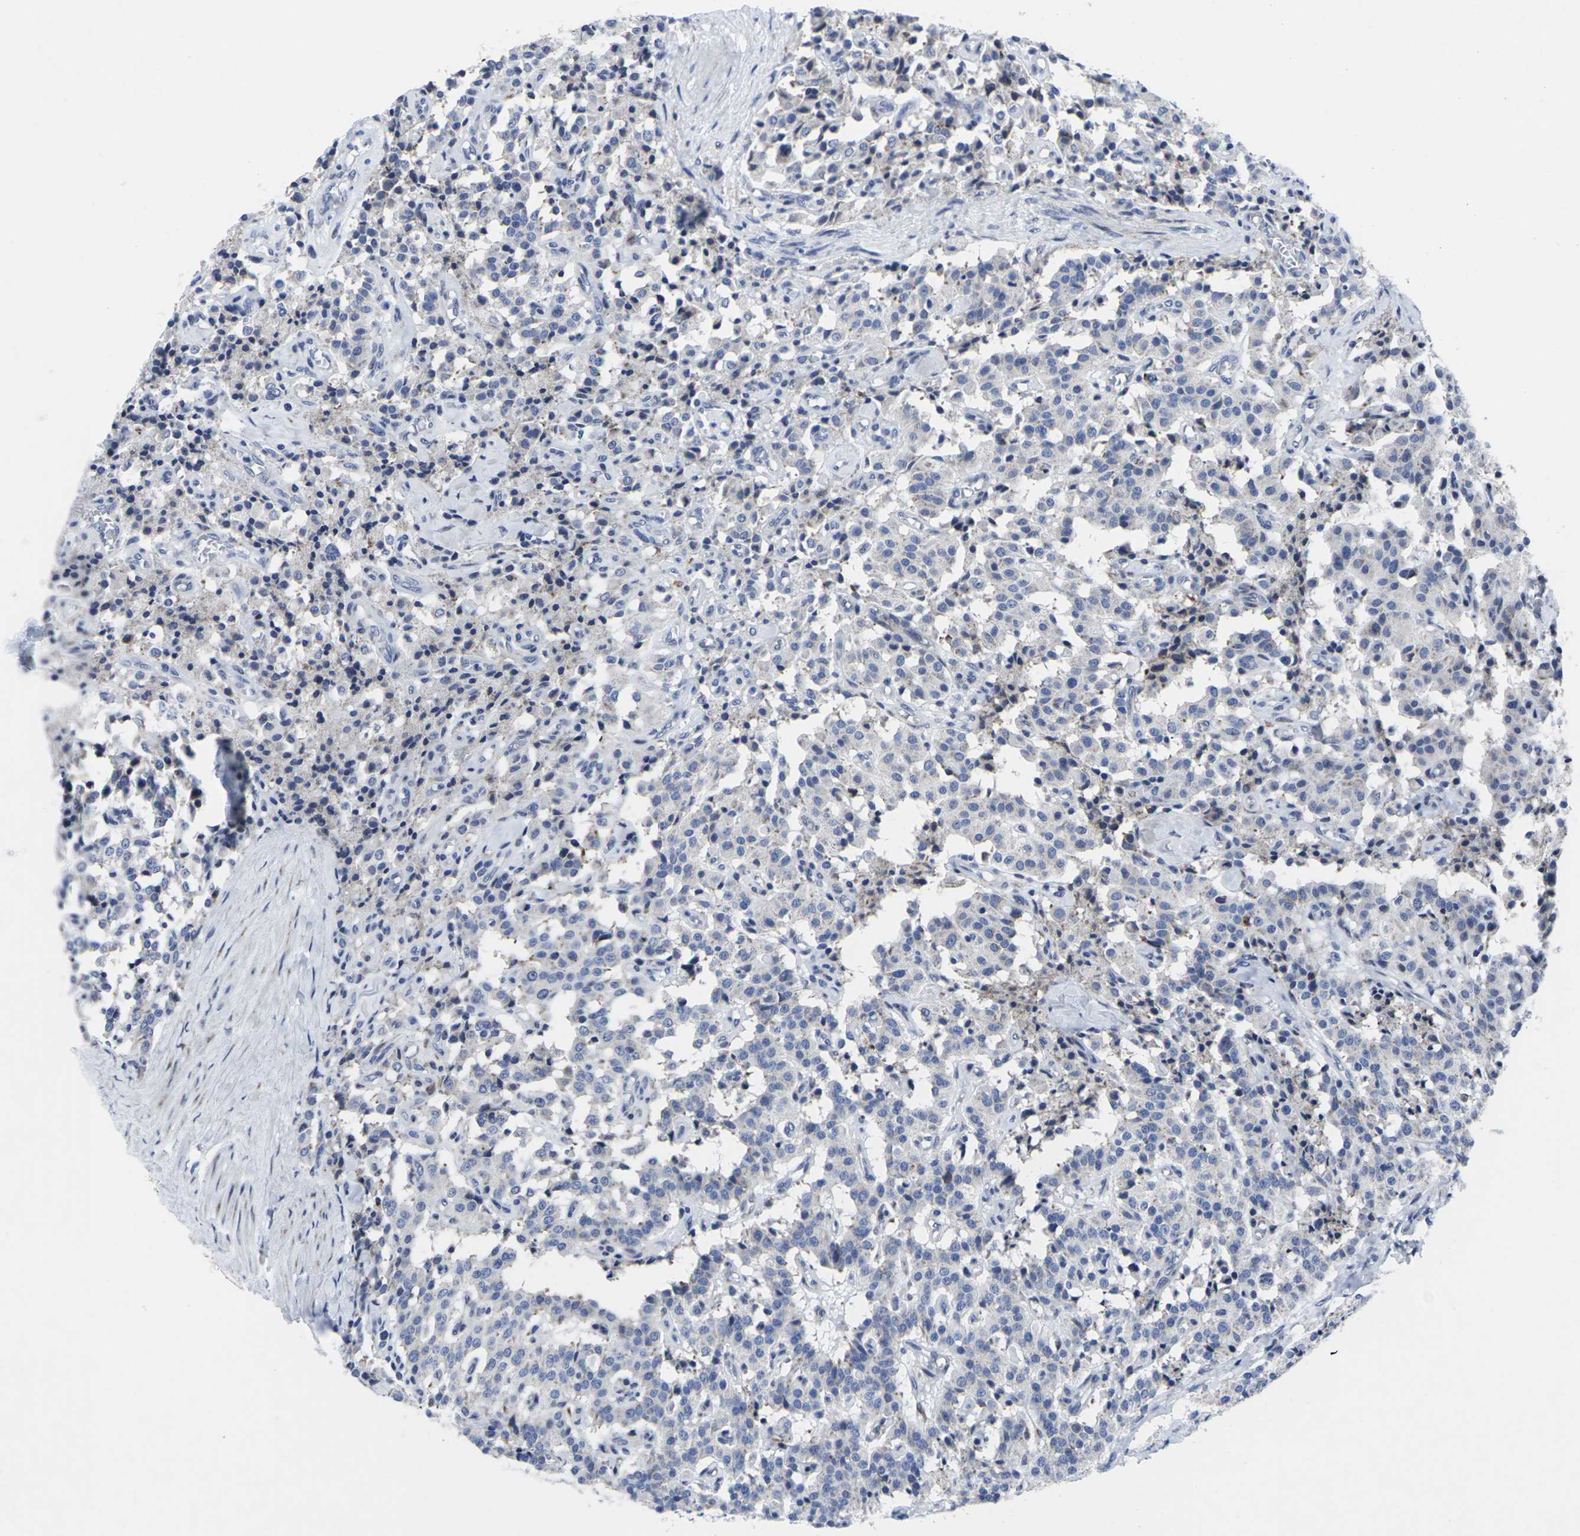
{"staining": {"intensity": "negative", "quantity": "none", "location": "none"}, "tissue": "carcinoid", "cell_type": "Tumor cells", "image_type": "cancer", "snomed": [{"axis": "morphology", "description": "Carcinoid, malignant, NOS"}, {"axis": "topography", "description": "Lung"}], "caption": "Immunohistochemistry (IHC) micrograph of malignant carcinoid stained for a protein (brown), which shows no positivity in tumor cells.", "gene": "RPN1", "patient": {"sex": "male", "age": 30}}